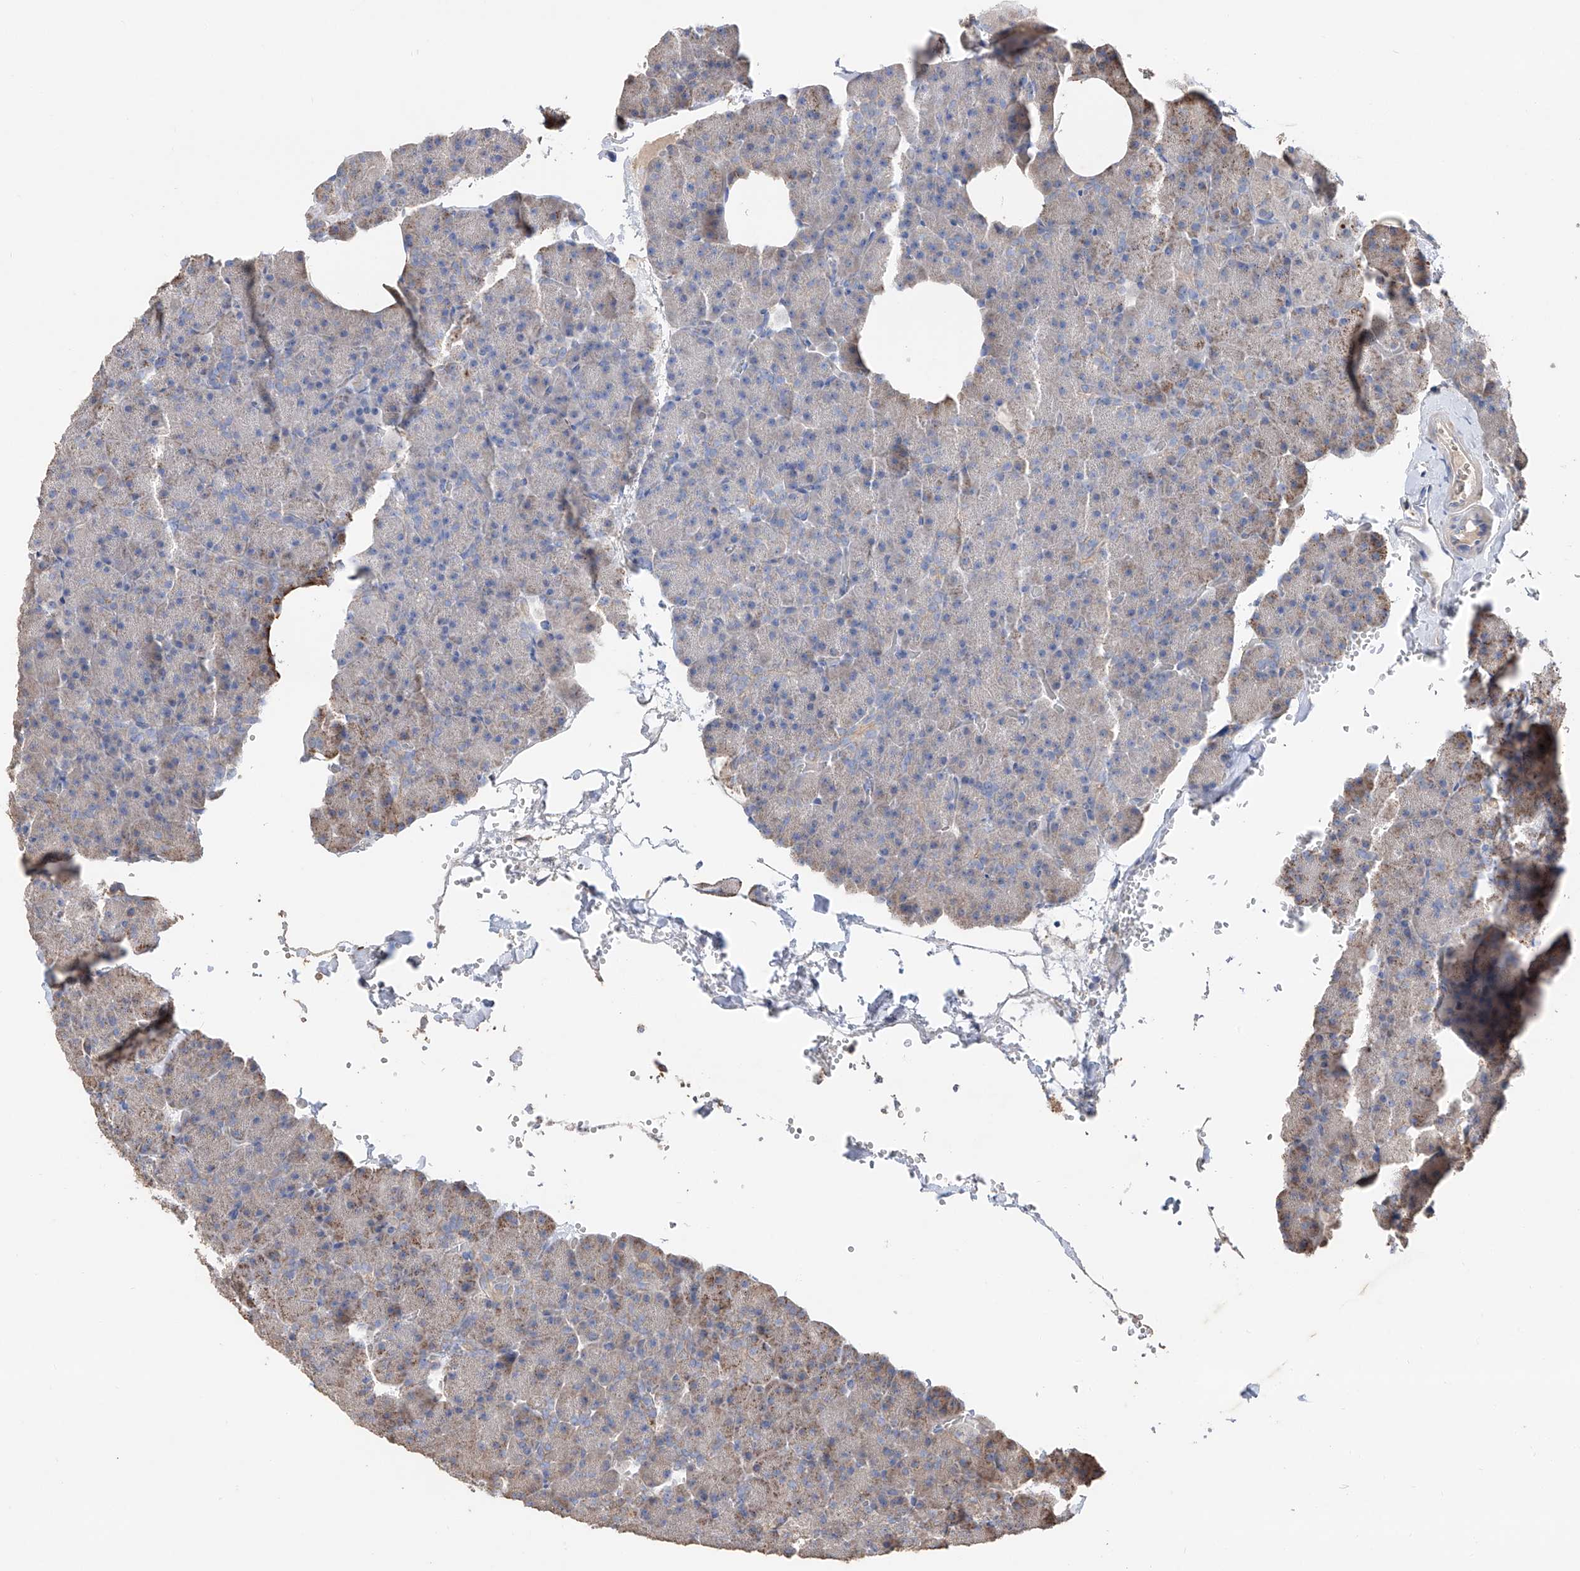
{"staining": {"intensity": "moderate", "quantity": "<25%", "location": "cytoplasmic/membranous"}, "tissue": "pancreas", "cell_type": "Exocrine glandular cells", "image_type": "normal", "snomed": [{"axis": "morphology", "description": "Normal tissue, NOS"}, {"axis": "morphology", "description": "Carcinoid, malignant, NOS"}, {"axis": "topography", "description": "Pancreas"}], "caption": "The photomicrograph reveals immunohistochemical staining of benign pancreas. There is moderate cytoplasmic/membranous expression is present in approximately <25% of exocrine glandular cells. (Brightfield microscopy of DAB IHC at high magnification).", "gene": "EDN1", "patient": {"sex": "female", "age": 35}}